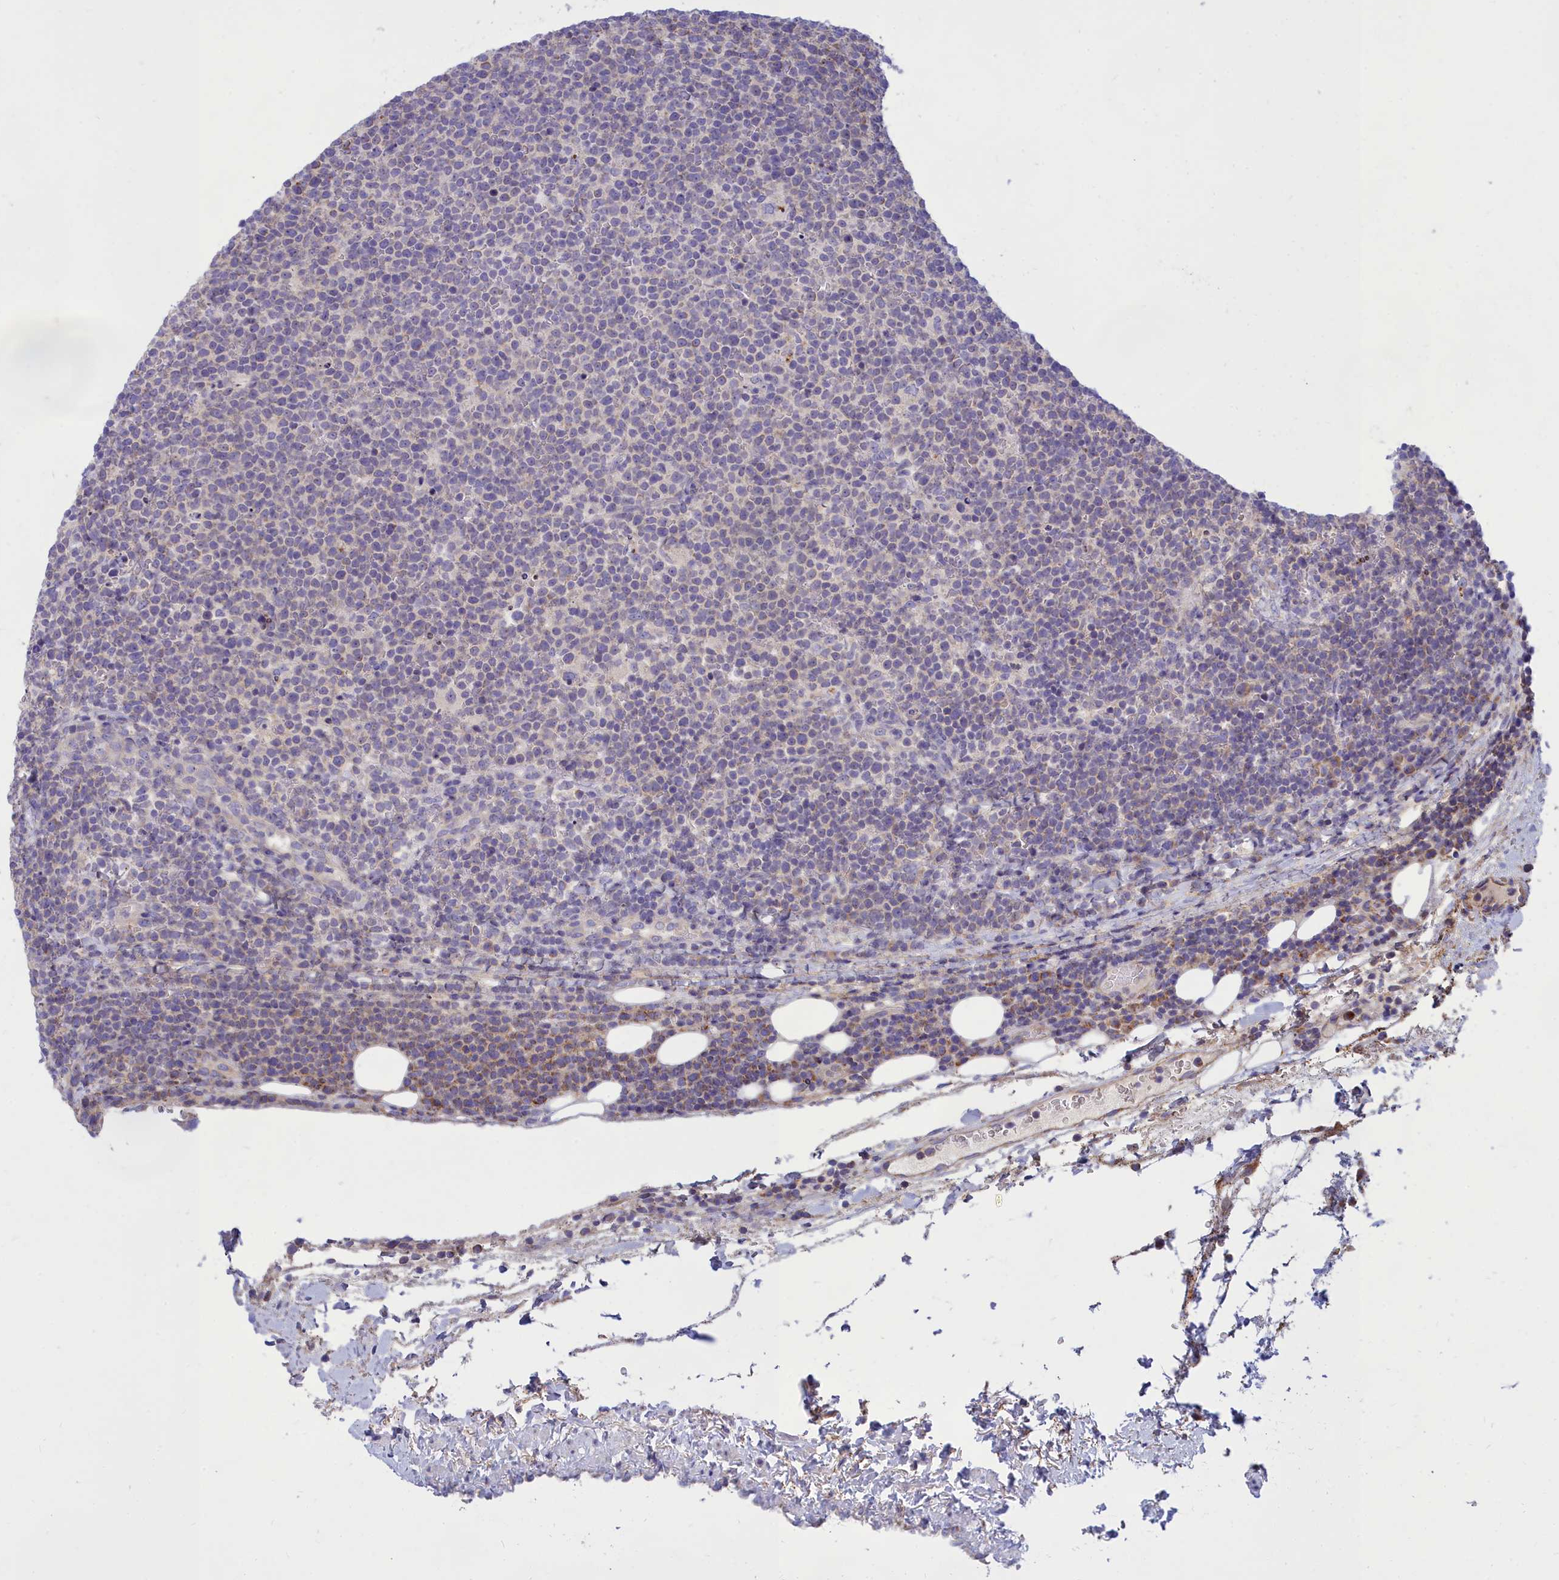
{"staining": {"intensity": "negative", "quantity": "none", "location": "none"}, "tissue": "lymphoma", "cell_type": "Tumor cells", "image_type": "cancer", "snomed": [{"axis": "morphology", "description": "Malignant lymphoma, non-Hodgkin's type, High grade"}, {"axis": "topography", "description": "Lymph node"}], "caption": "The micrograph shows no staining of tumor cells in lymphoma.", "gene": "TMEM30B", "patient": {"sex": "male", "age": 61}}